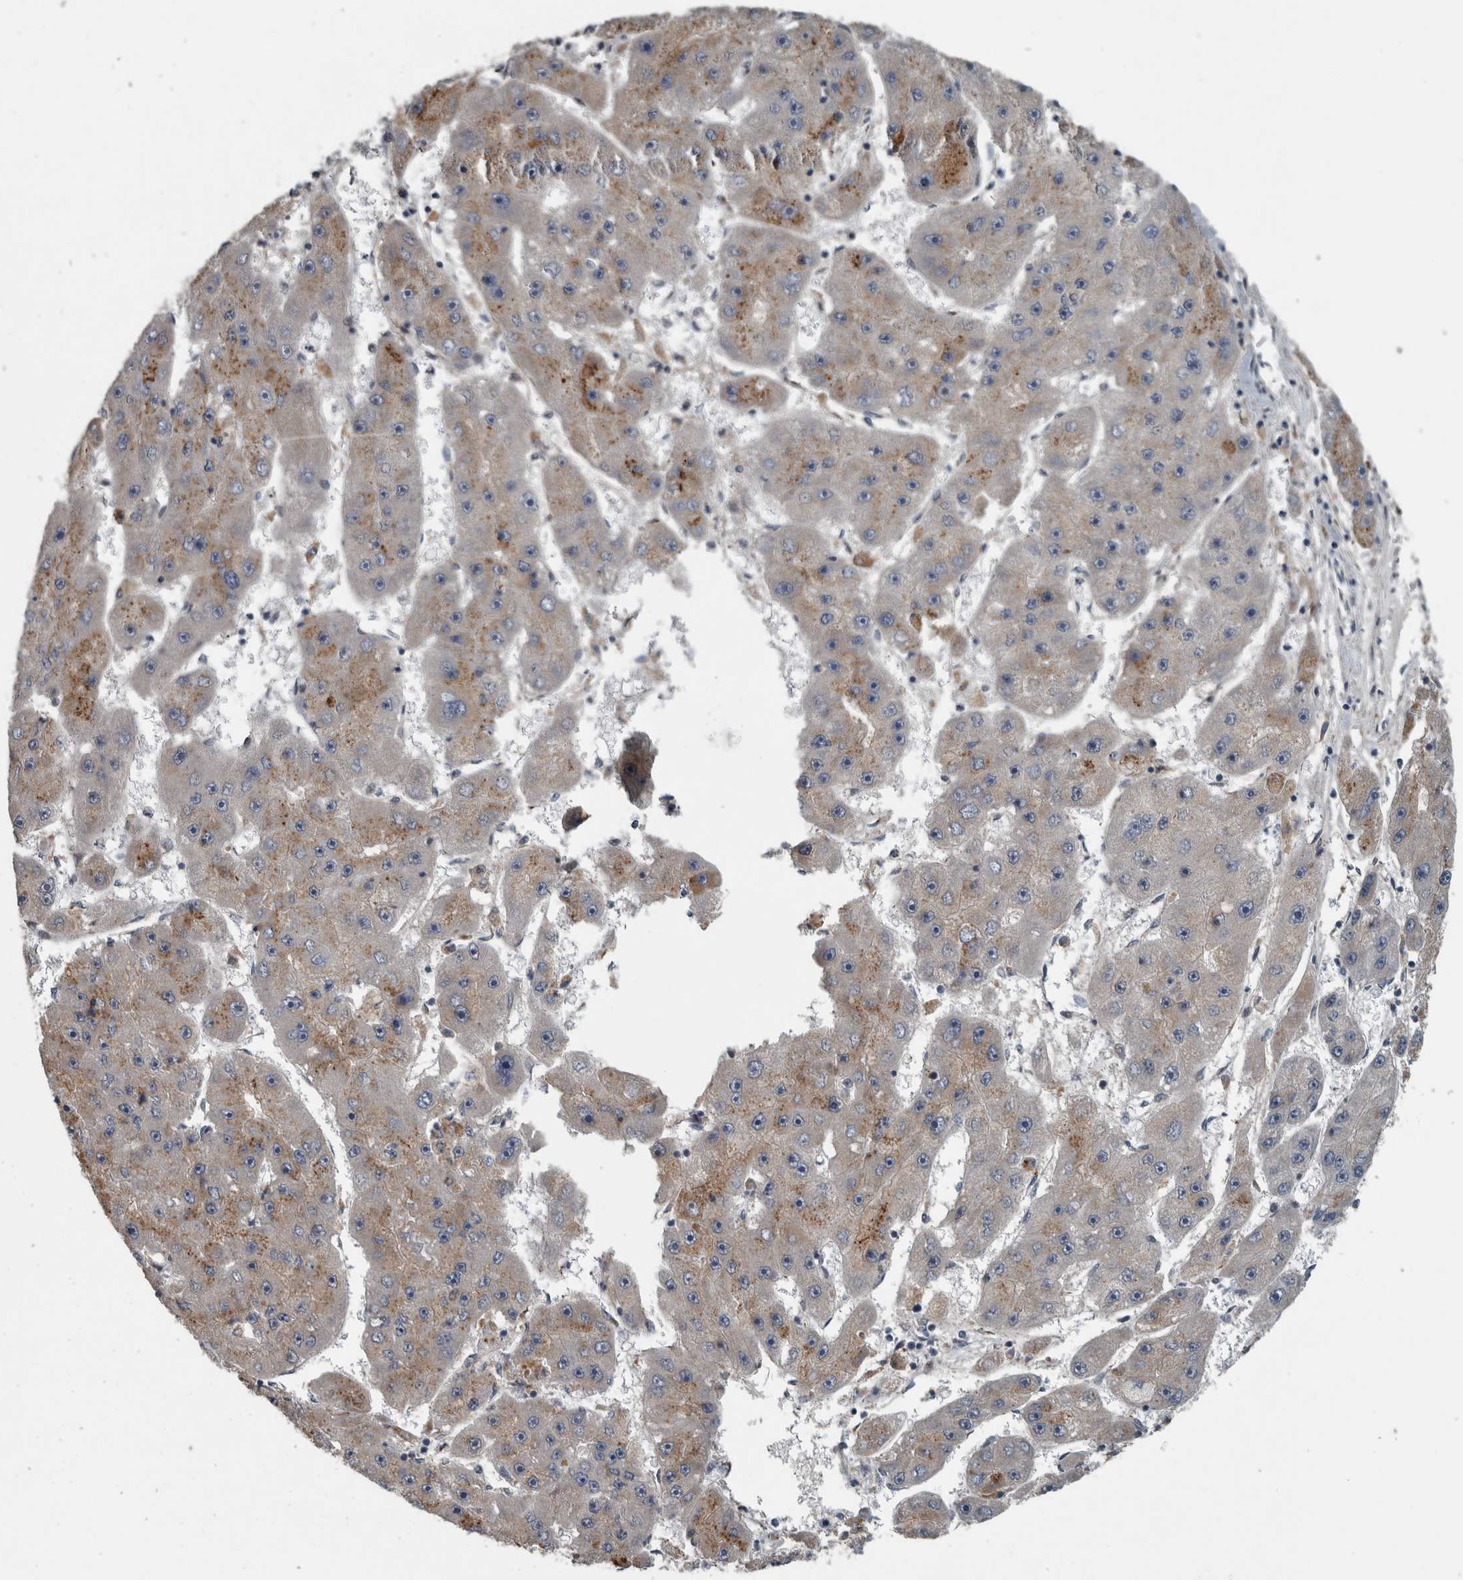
{"staining": {"intensity": "weak", "quantity": "25%-75%", "location": "cytoplasmic/membranous"}, "tissue": "liver cancer", "cell_type": "Tumor cells", "image_type": "cancer", "snomed": [{"axis": "morphology", "description": "Carcinoma, Hepatocellular, NOS"}, {"axis": "topography", "description": "Liver"}], "caption": "Immunohistochemical staining of liver cancer (hepatocellular carcinoma) shows low levels of weak cytoplasmic/membranous protein expression in approximately 25%-75% of tumor cells.", "gene": "ZNF345", "patient": {"sex": "female", "age": 61}}